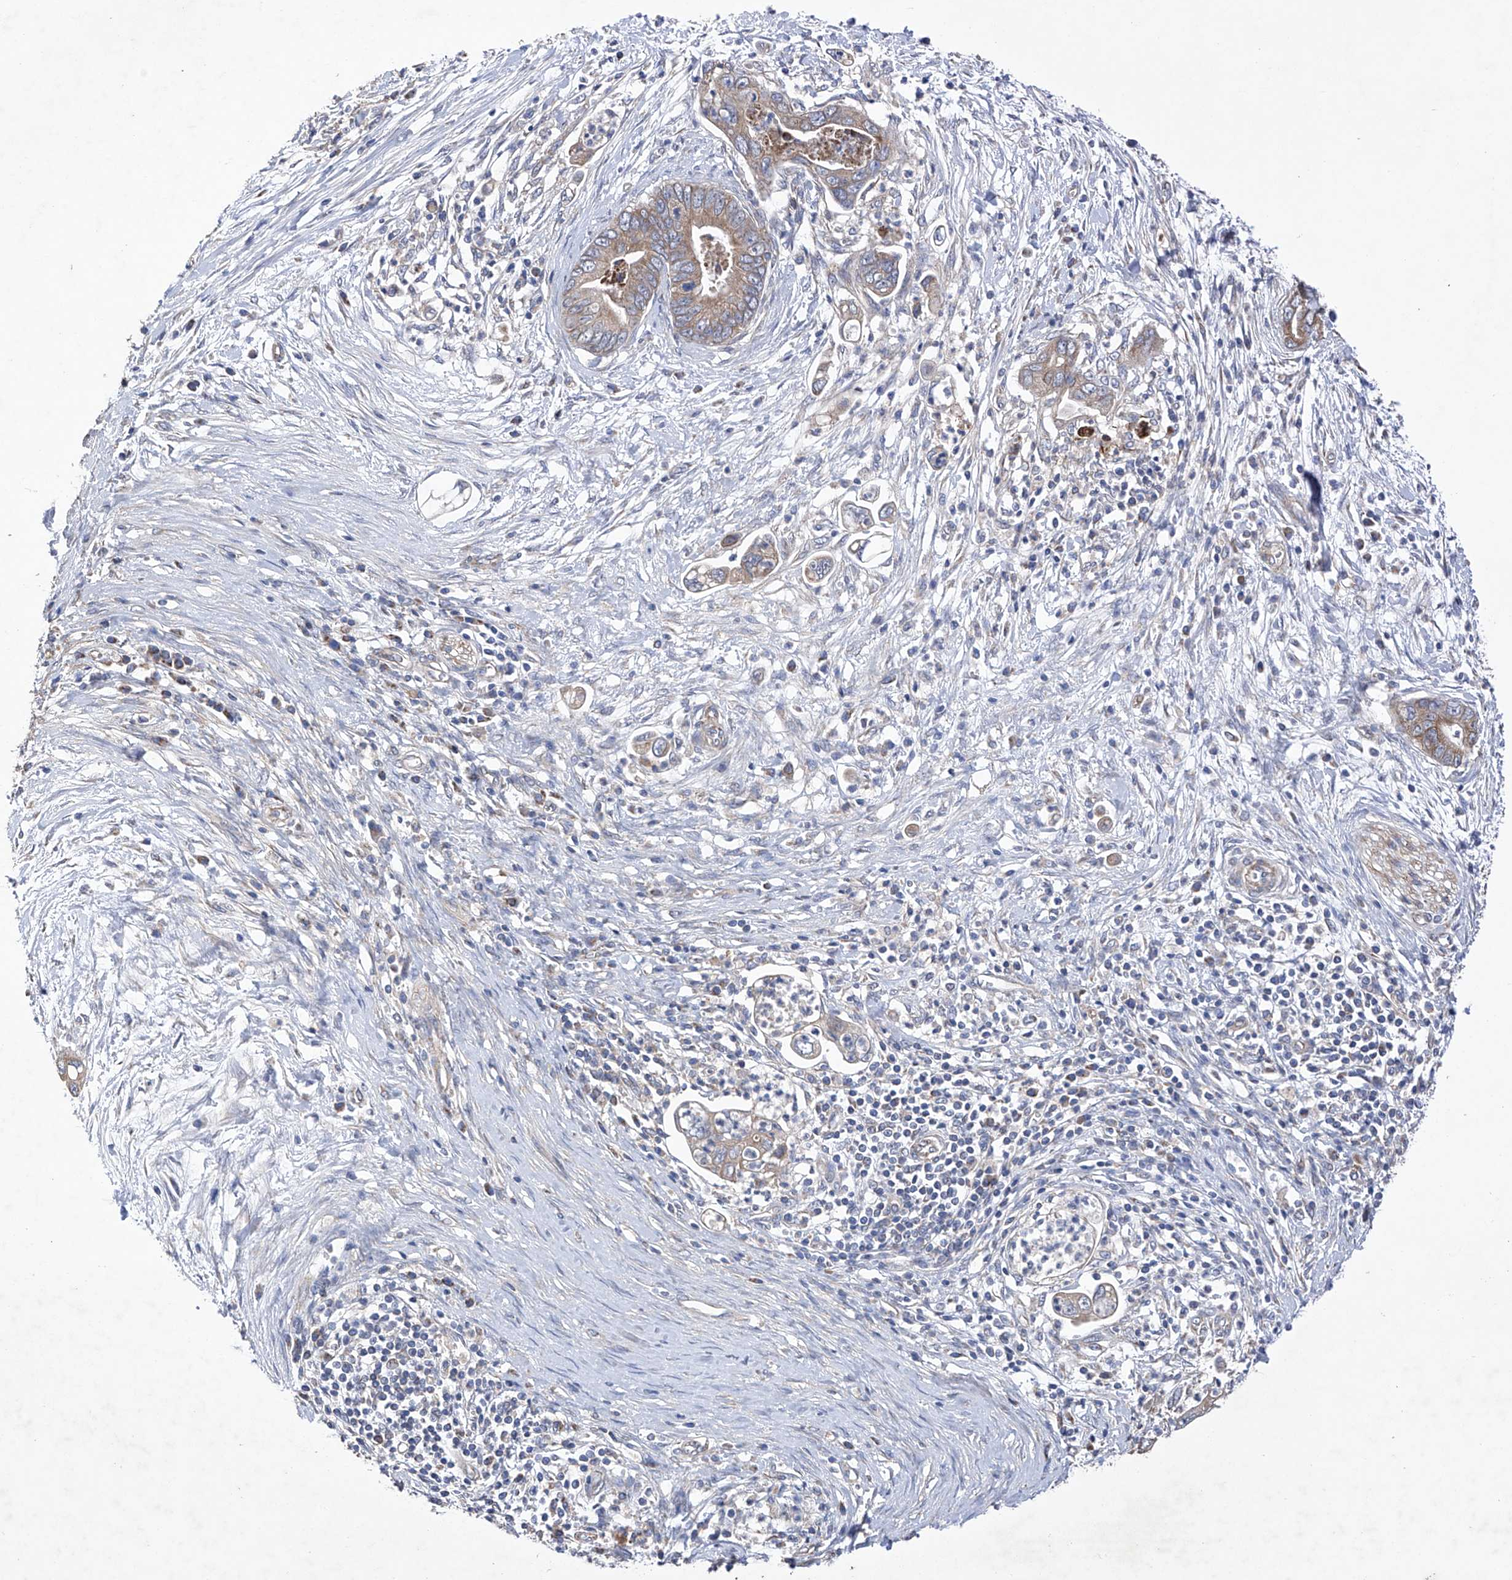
{"staining": {"intensity": "moderate", "quantity": ">75%", "location": "cytoplasmic/membranous"}, "tissue": "pancreatic cancer", "cell_type": "Tumor cells", "image_type": "cancer", "snomed": [{"axis": "morphology", "description": "Adenocarcinoma, NOS"}, {"axis": "topography", "description": "Pancreas"}], "caption": "An image of human pancreatic adenocarcinoma stained for a protein displays moderate cytoplasmic/membranous brown staining in tumor cells. (IHC, brightfield microscopy, high magnification).", "gene": "EFCAB2", "patient": {"sex": "male", "age": 75}}